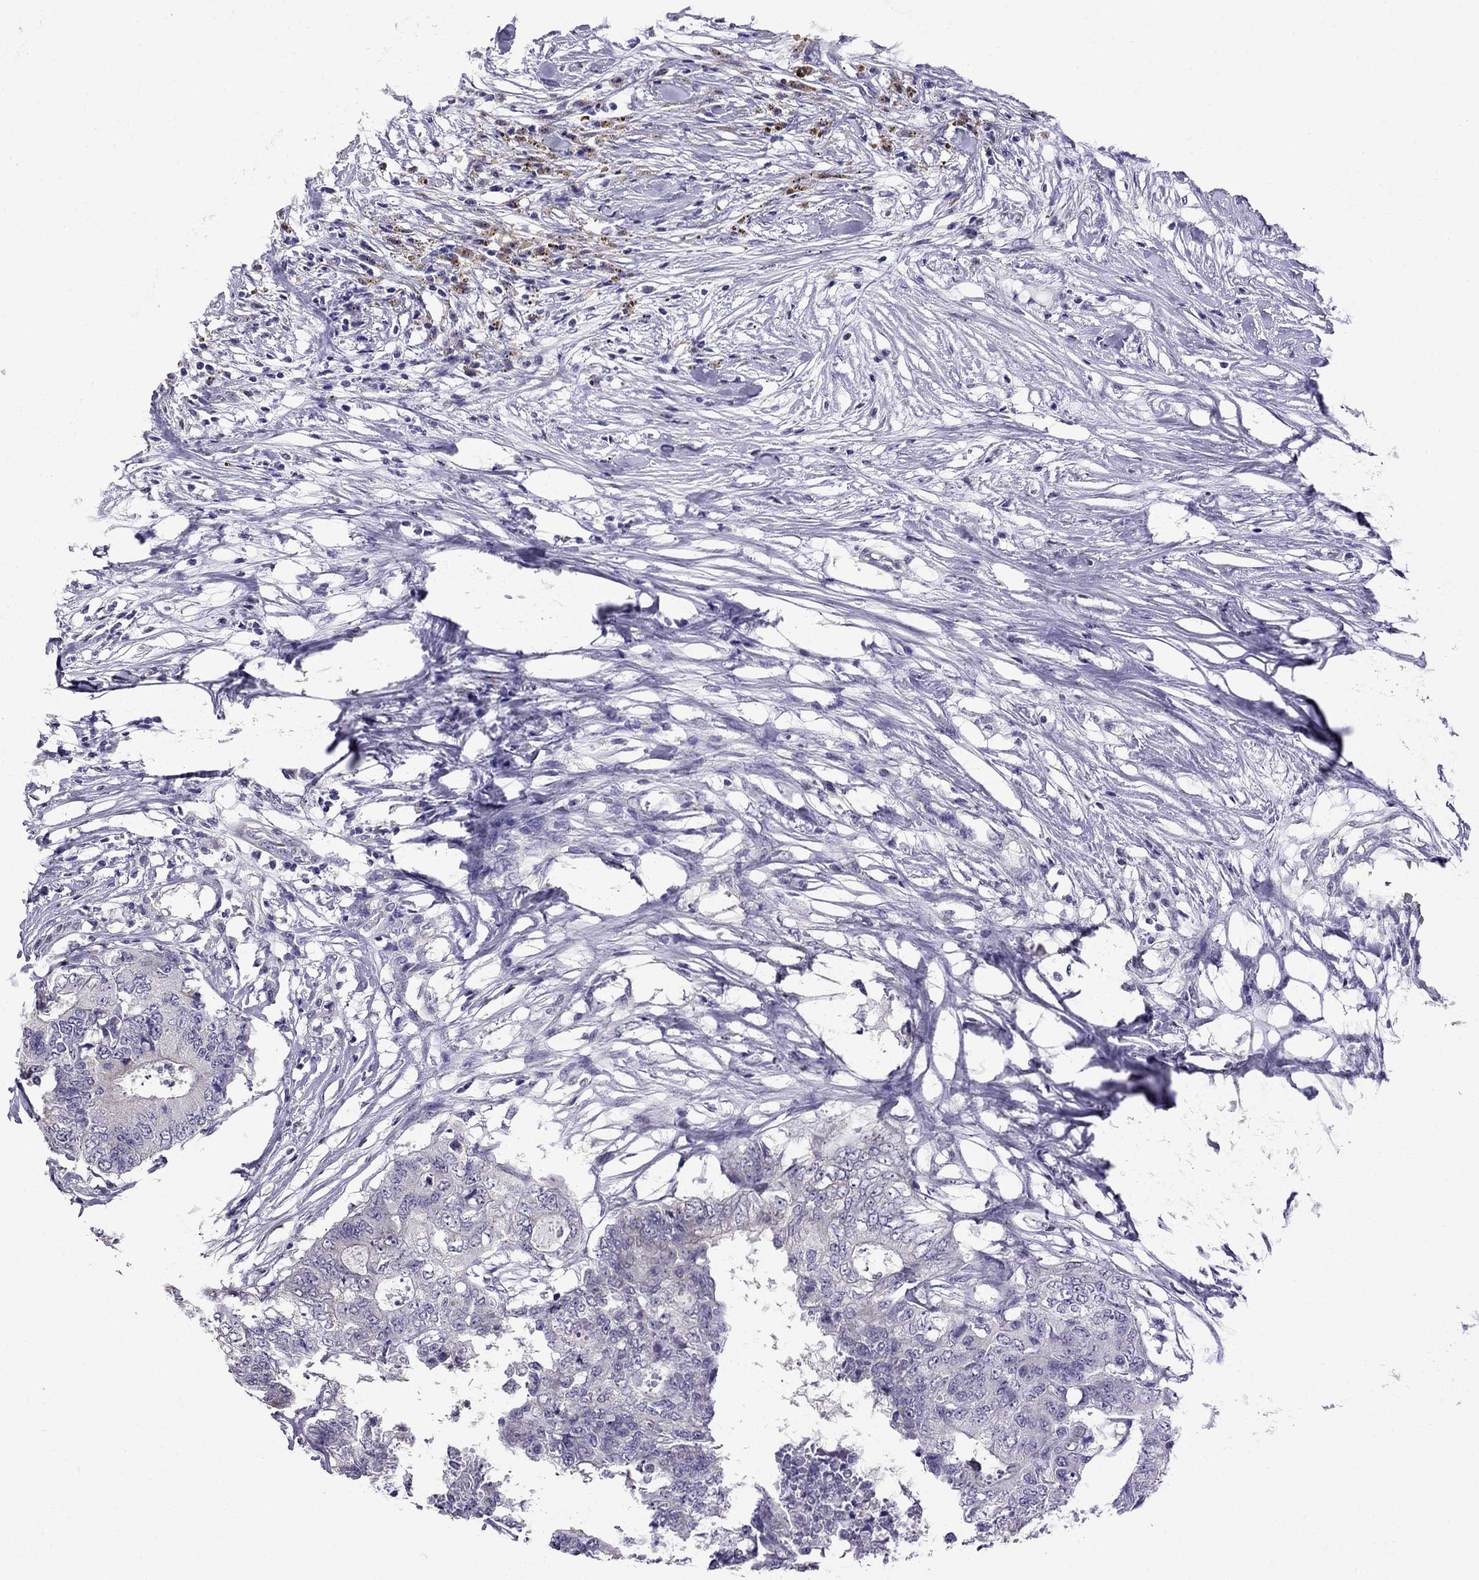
{"staining": {"intensity": "negative", "quantity": "none", "location": "none"}, "tissue": "colorectal cancer", "cell_type": "Tumor cells", "image_type": "cancer", "snomed": [{"axis": "morphology", "description": "Adenocarcinoma, NOS"}, {"axis": "topography", "description": "Colon"}], "caption": "Immunohistochemical staining of human colorectal cancer (adenocarcinoma) shows no significant positivity in tumor cells.", "gene": "OXCT2", "patient": {"sex": "female", "age": 48}}